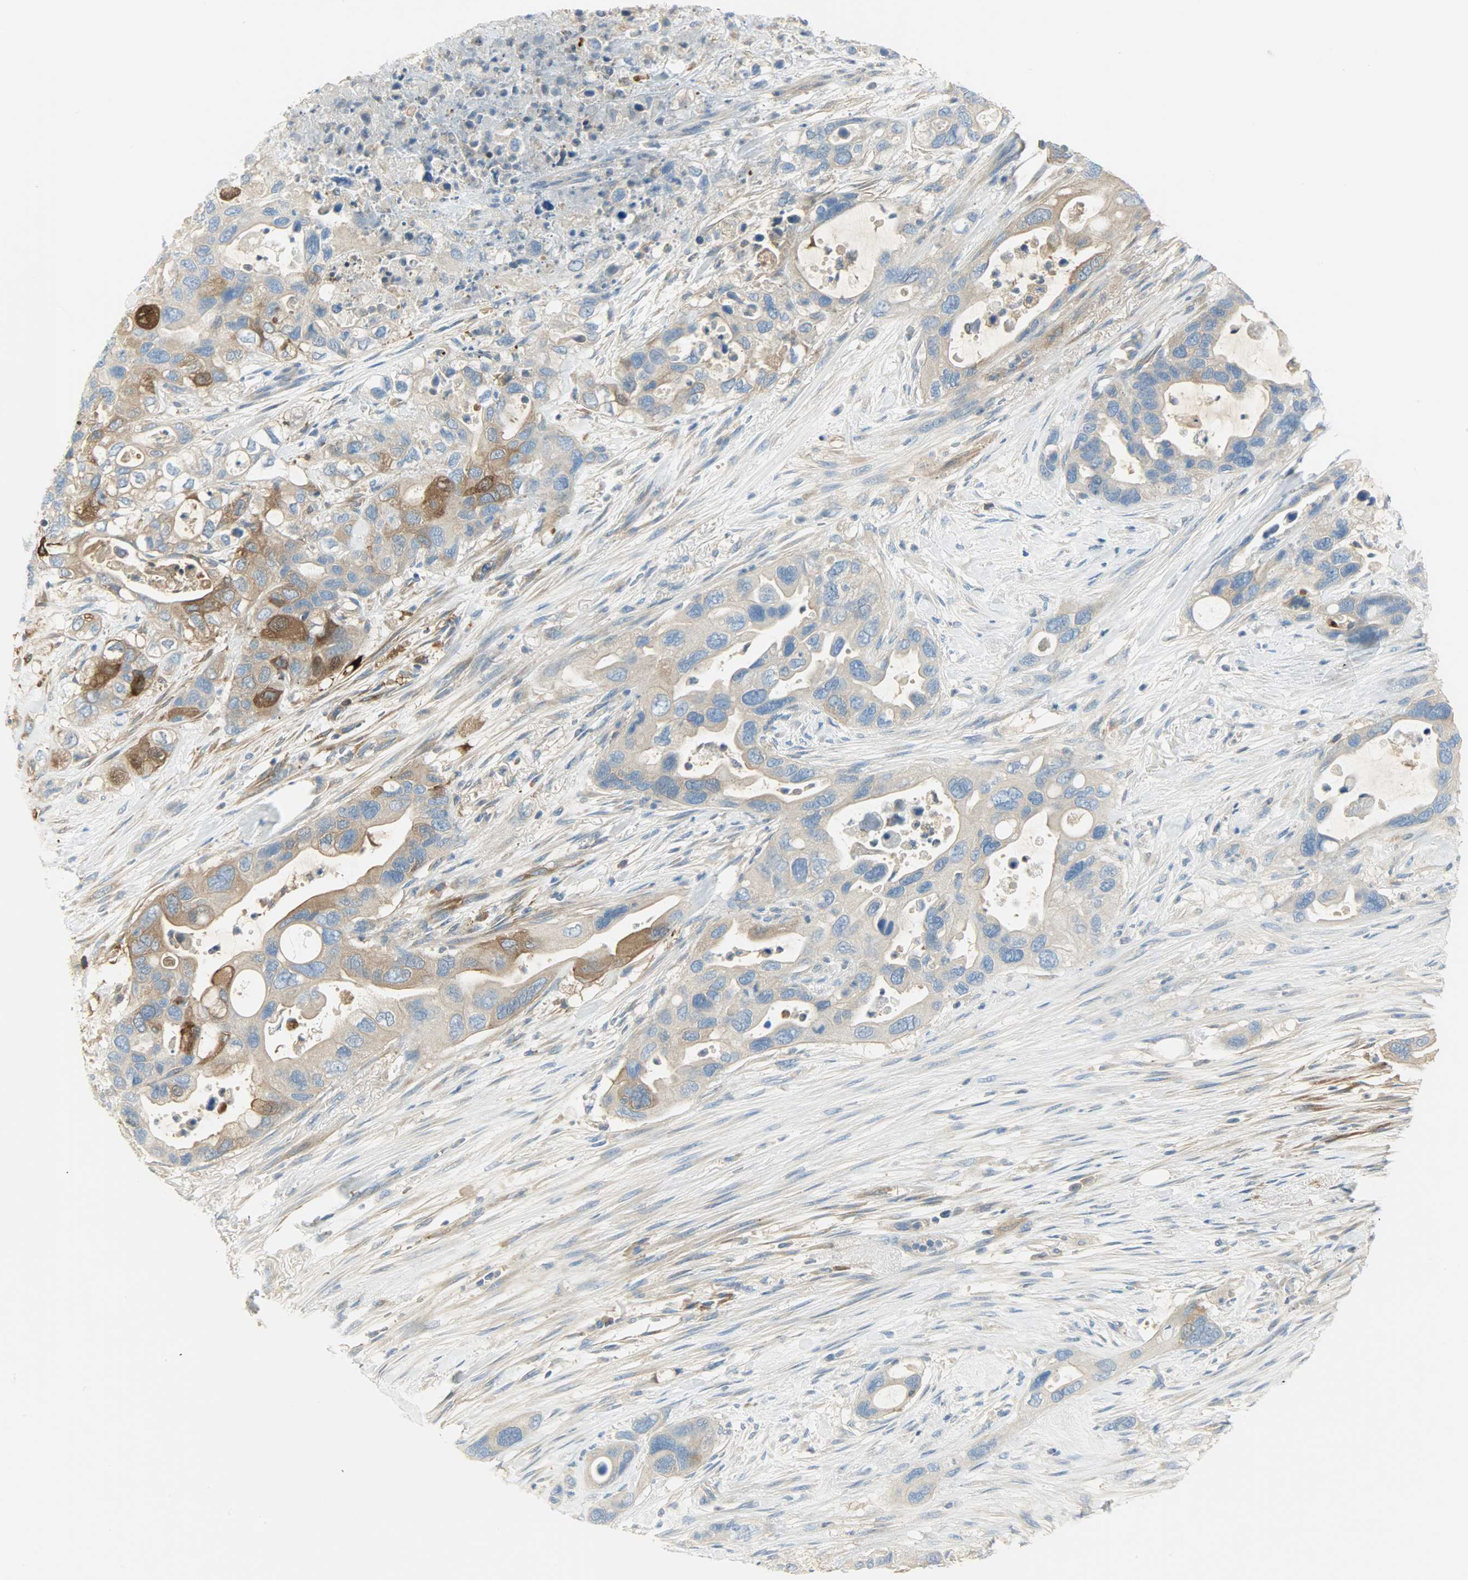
{"staining": {"intensity": "moderate", "quantity": ">75%", "location": "cytoplasmic/membranous"}, "tissue": "pancreatic cancer", "cell_type": "Tumor cells", "image_type": "cancer", "snomed": [{"axis": "morphology", "description": "Adenocarcinoma, NOS"}, {"axis": "topography", "description": "Pancreas"}], "caption": "Immunohistochemistry image of human pancreatic adenocarcinoma stained for a protein (brown), which reveals medium levels of moderate cytoplasmic/membranous positivity in approximately >75% of tumor cells.", "gene": "WARS1", "patient": {"sex": "female", "age": 71}}